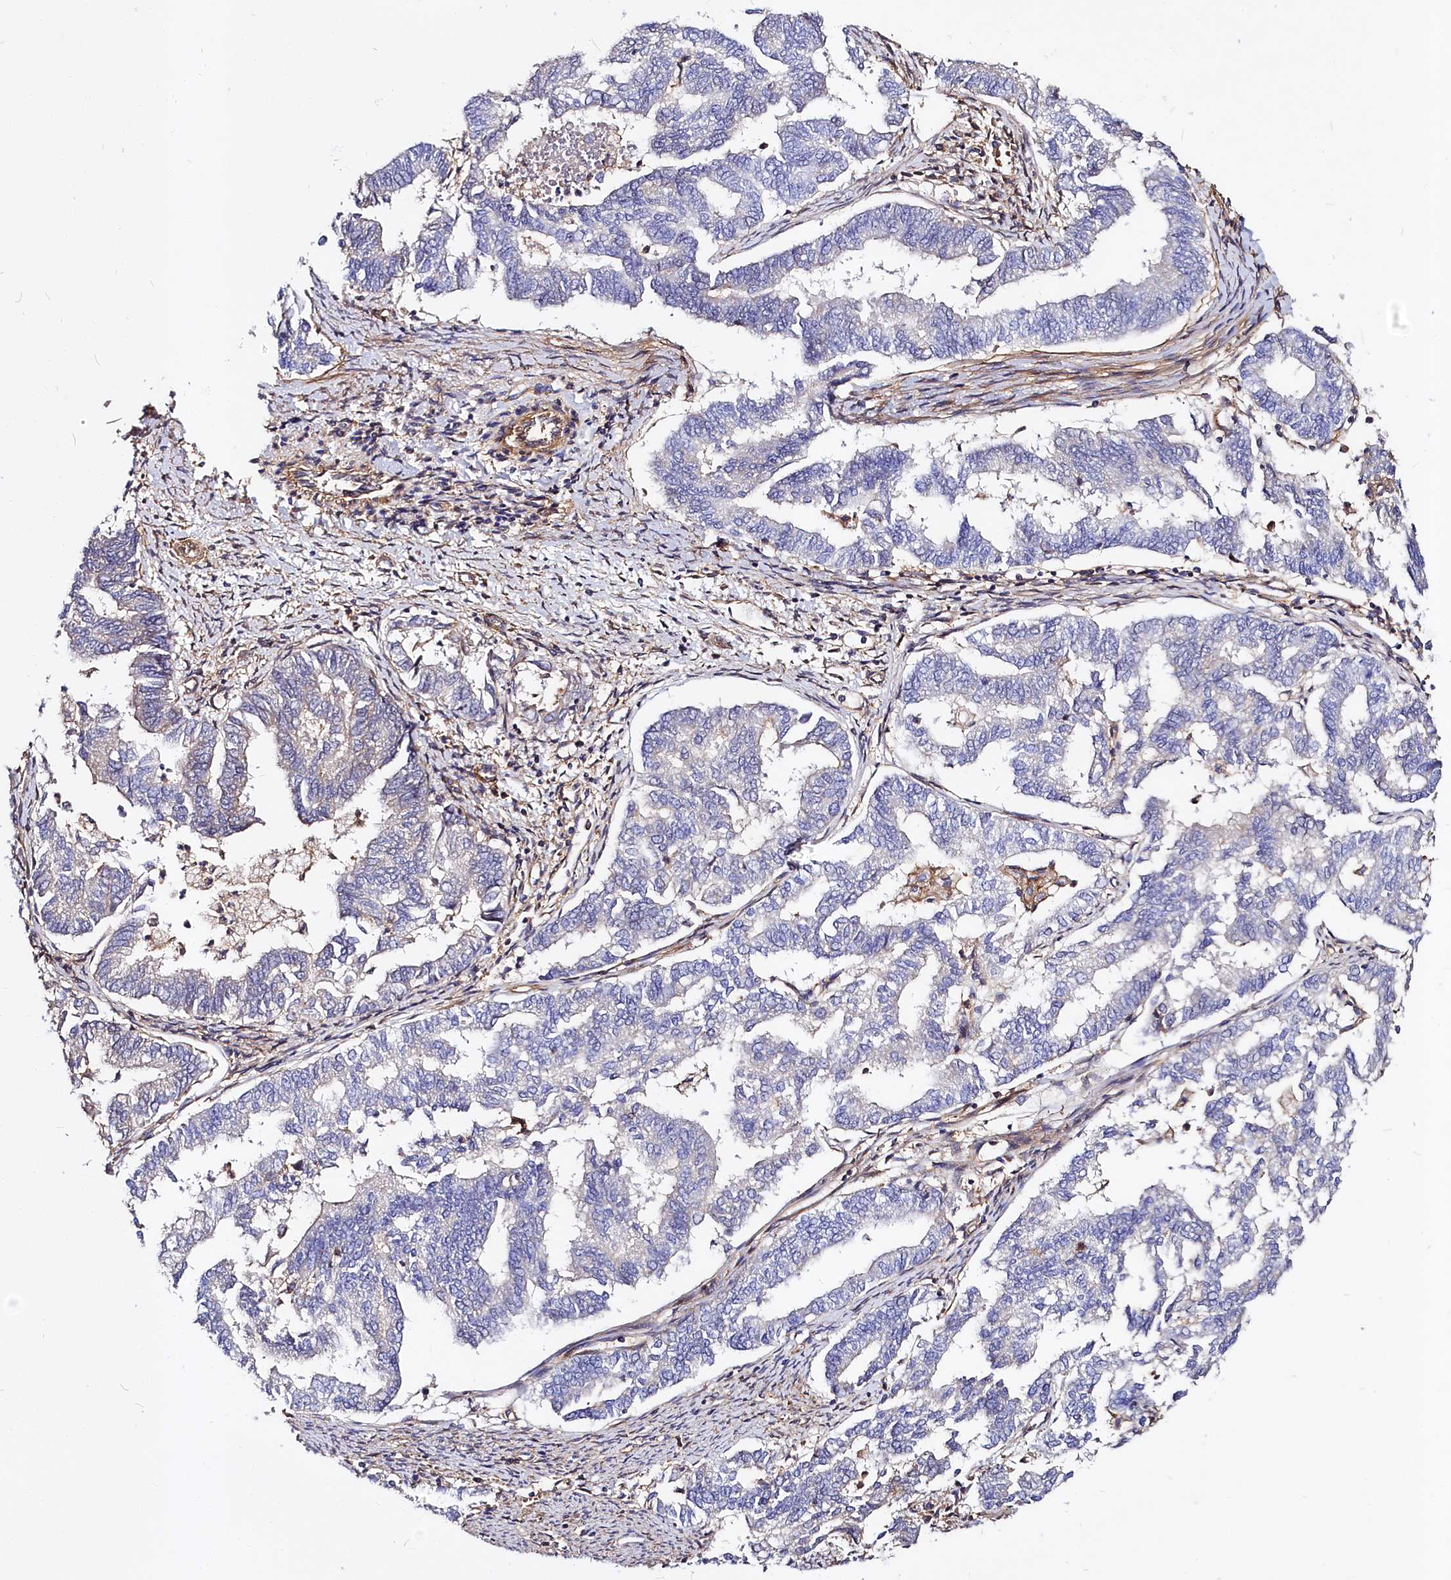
{"staining": {"intensity": "negative", "quantity": "none", "location": "none"}, "tissue": "endometrial cancer", "cell_type": "Tumor cells", "image_type": "cancer", "snomed": [{"axis": "morphology", "description": "Adenocarcinoma, NOS"}, {"axis": "topography", "description": "Endometrium"}], "caption": "The IHC histopathology image has no significant staining in tumor cells of endometrial adenocarcinoma tissue. (DAB (3,3'-diaminobenzidine) immunohistochemistry (IHC) with hematoxylin counter stain).", "gene": "ANO6", "patient": {"sex": "female", "age": 79}}